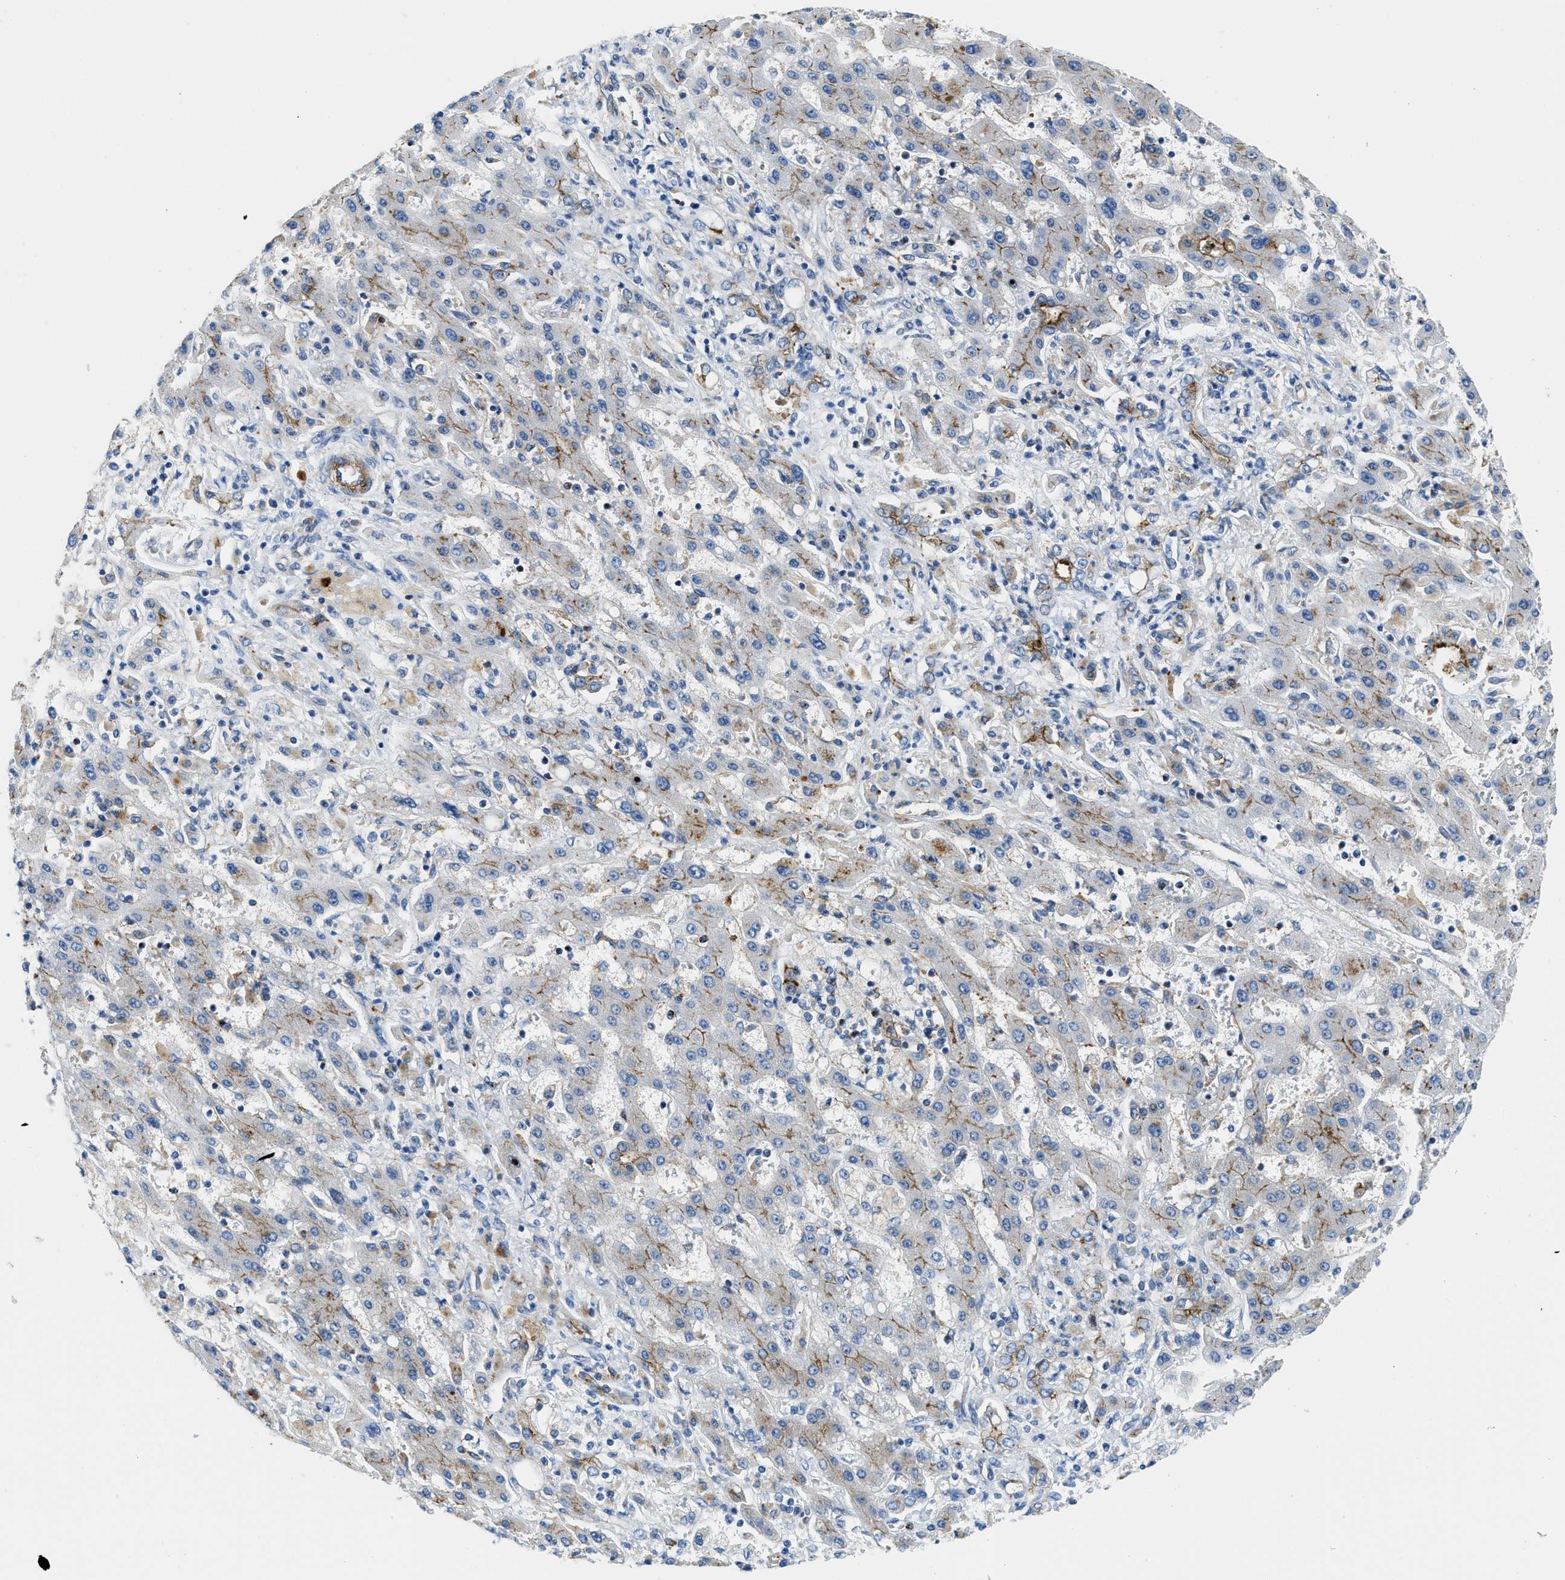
{"staining": {"intensity": "moderate", "quantity": "25%-75%", "location": "cytoplasmic/membranous"}, "tissue": "liver cancer", "cell_type": "Tumor cells", "image_type": "cancer", "snomed": [{"axis": "morphology", "description": "Cholangiocarcinoma"}, {"axis": "topography", "description": "Liver"}], "caption": "Protein expression analysis of liver cancer (cholangiocarcinoma) shows moderate cytoplasmic/membranous staining in approximately 25%-75% of tumor cells.", "gene": "CUTA", "patient": {"sex": "male", "age": 50}}